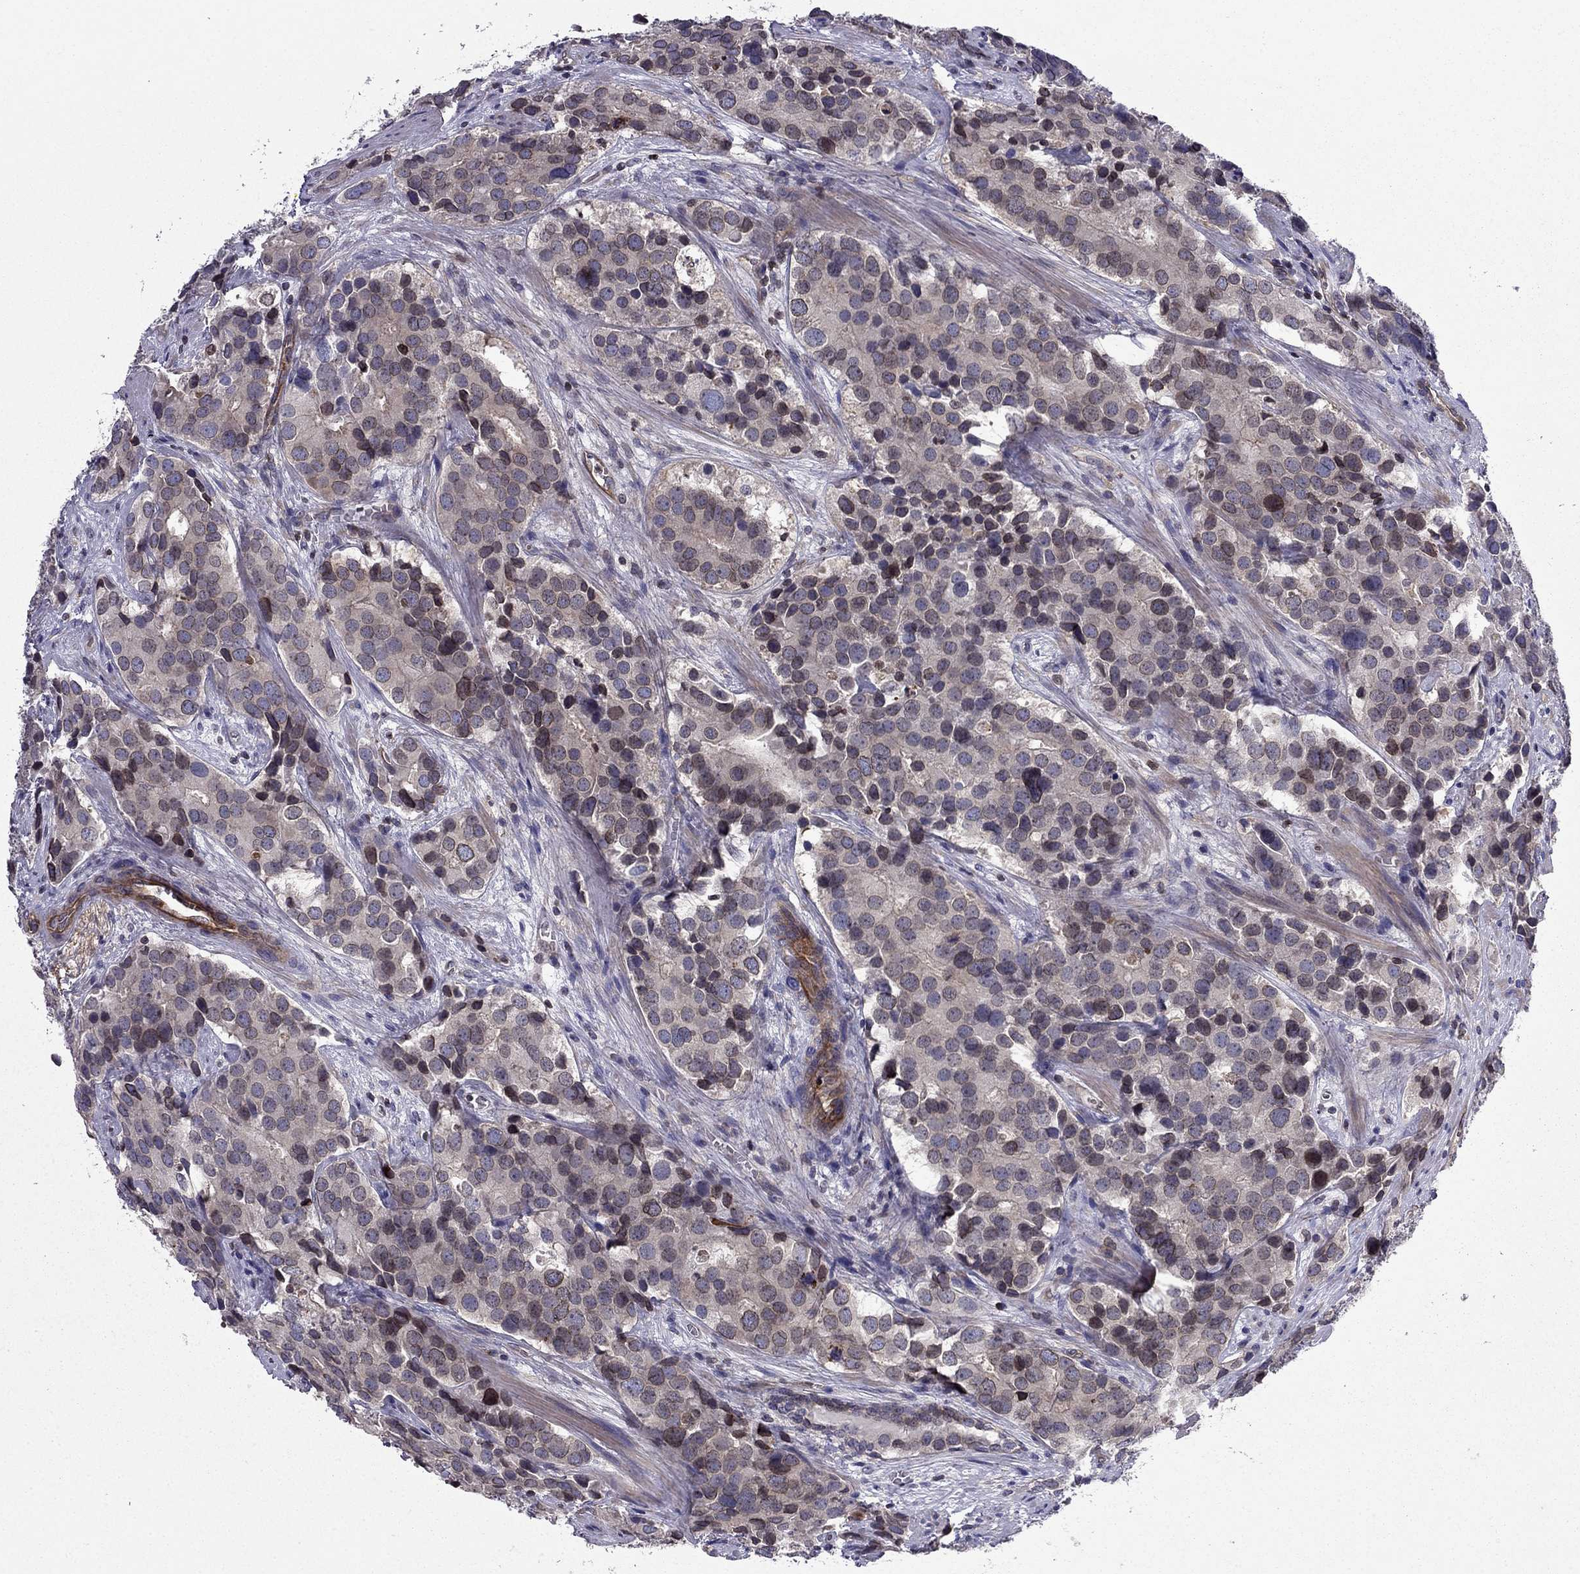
{"staining": {"intensity": "negative", "quantity": "none", "location": "none"}, "tissue": "prostate cancer", "cell_type": "Tumor cells", "image_type": "cancer", "snomed": [{"axis": "morphology", "description": "Adenocarcinoma, NOS"}, {"axis": "topography", "description": "Prostate and seminal vesicle, NOS"}], "caption": "Immunohistochemistry (IHC) photomicrograph of neoplastic tissue: adenocarcinoma (prostate) stained with DAB (3,3'-diaminobenzidine) displays no significant protein positivity in tumor cells. Brightfield microscopy of IHC stained with DAB (3,3'-diaminobenzidine) (brown) and hematoxylin (blue), captured at high magnification.", "gene": "CDC42BPA", "patient": {"sex": "male", "age": 63}}